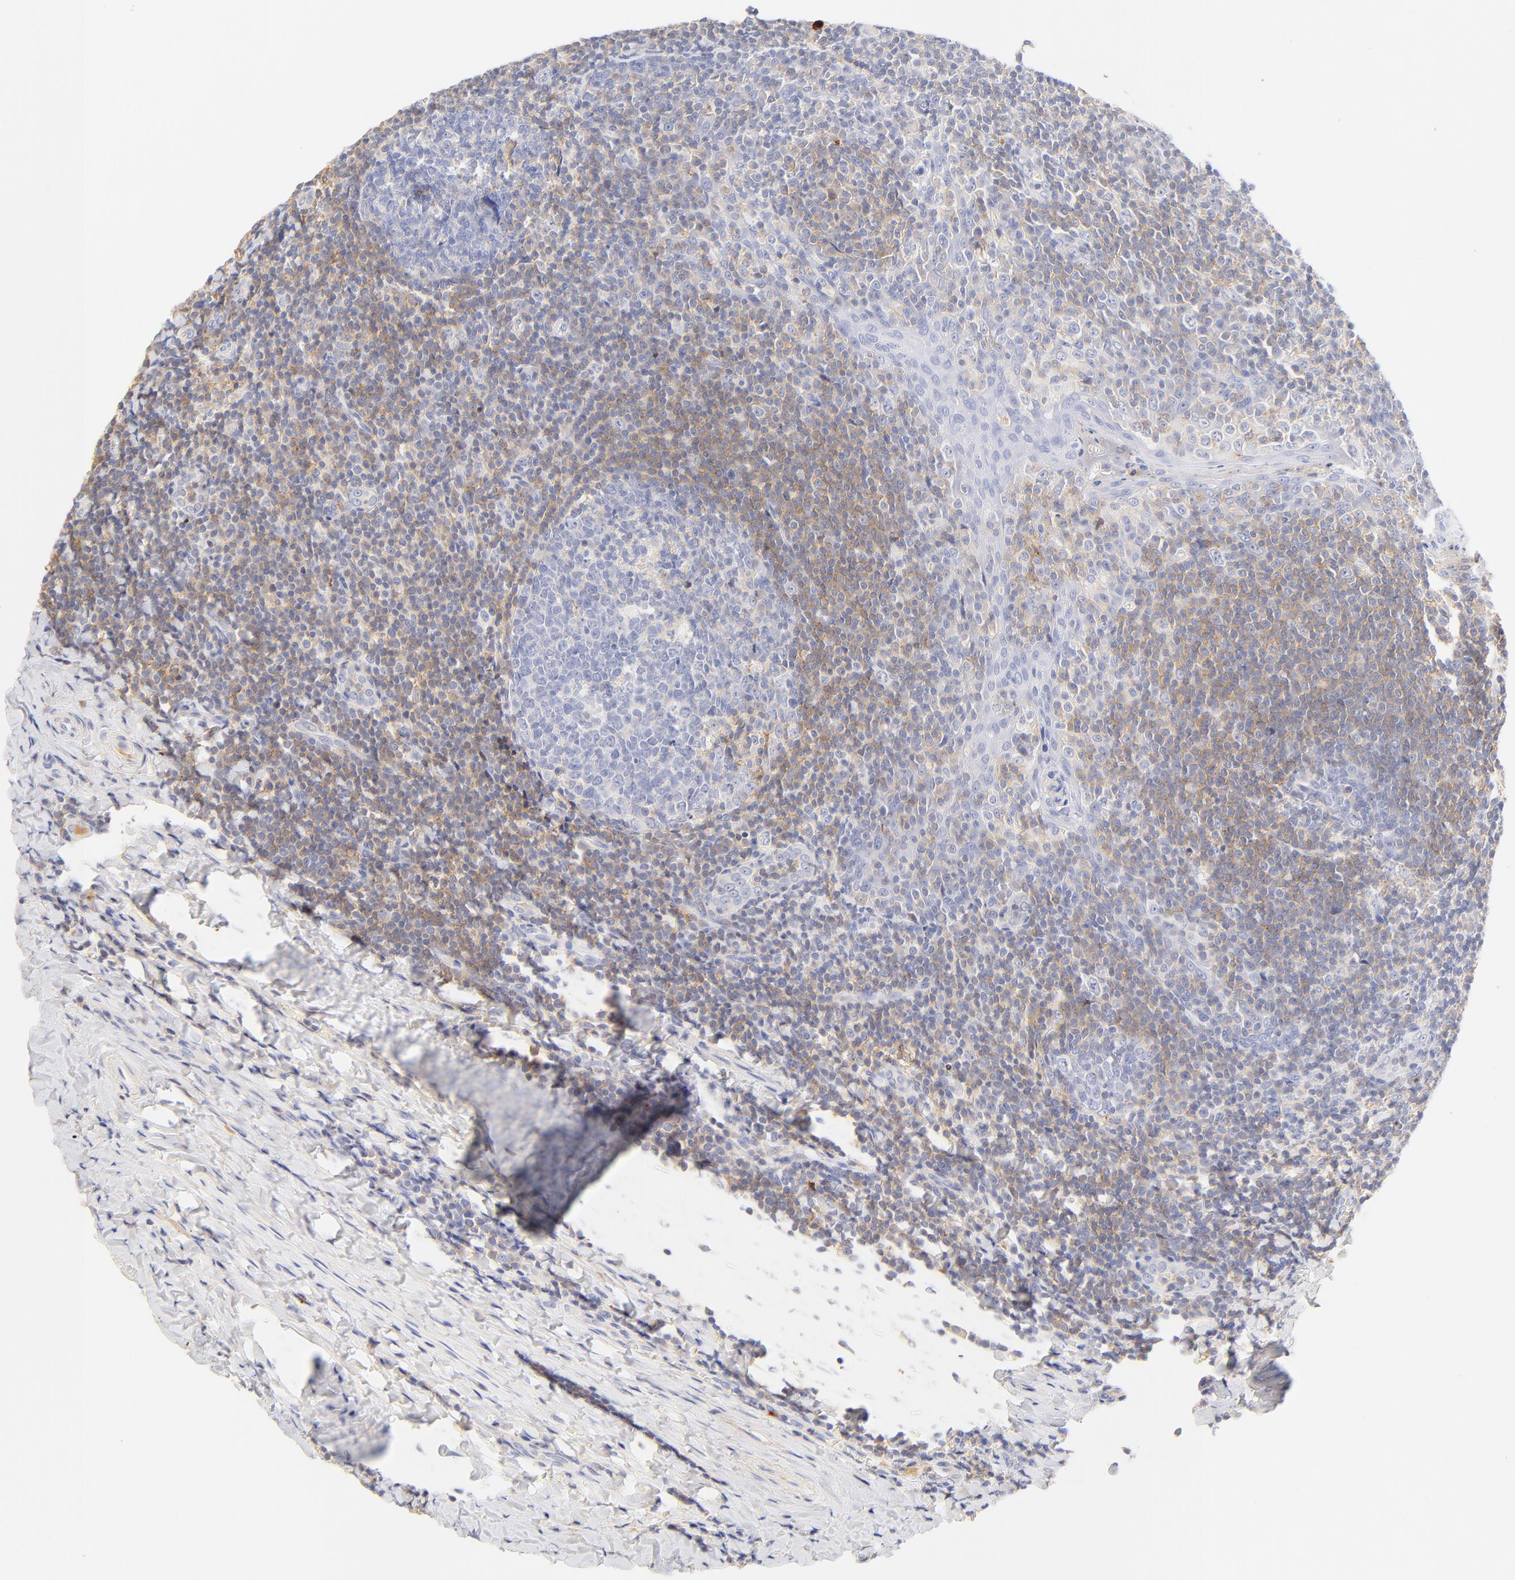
{"staining": {"intensity": "weak", "quantity": "<25%", "location": "cytoplasmic/membranous"}, "tissue": "tonsil", "cell_type": "Germinal center cells", "image_type": "normal", "snomed": [{"axis": "morphology", "description": "Normal tissue, NOS"}, {"axis": "topography", "description": "Tonsil"}], "caption": "The immunohistochemistry photomicrograph has no significant positivity in germinal center cells of tonsil.", "gene": "MDGA2", "patient": {"sex": "male", "age": 31}}